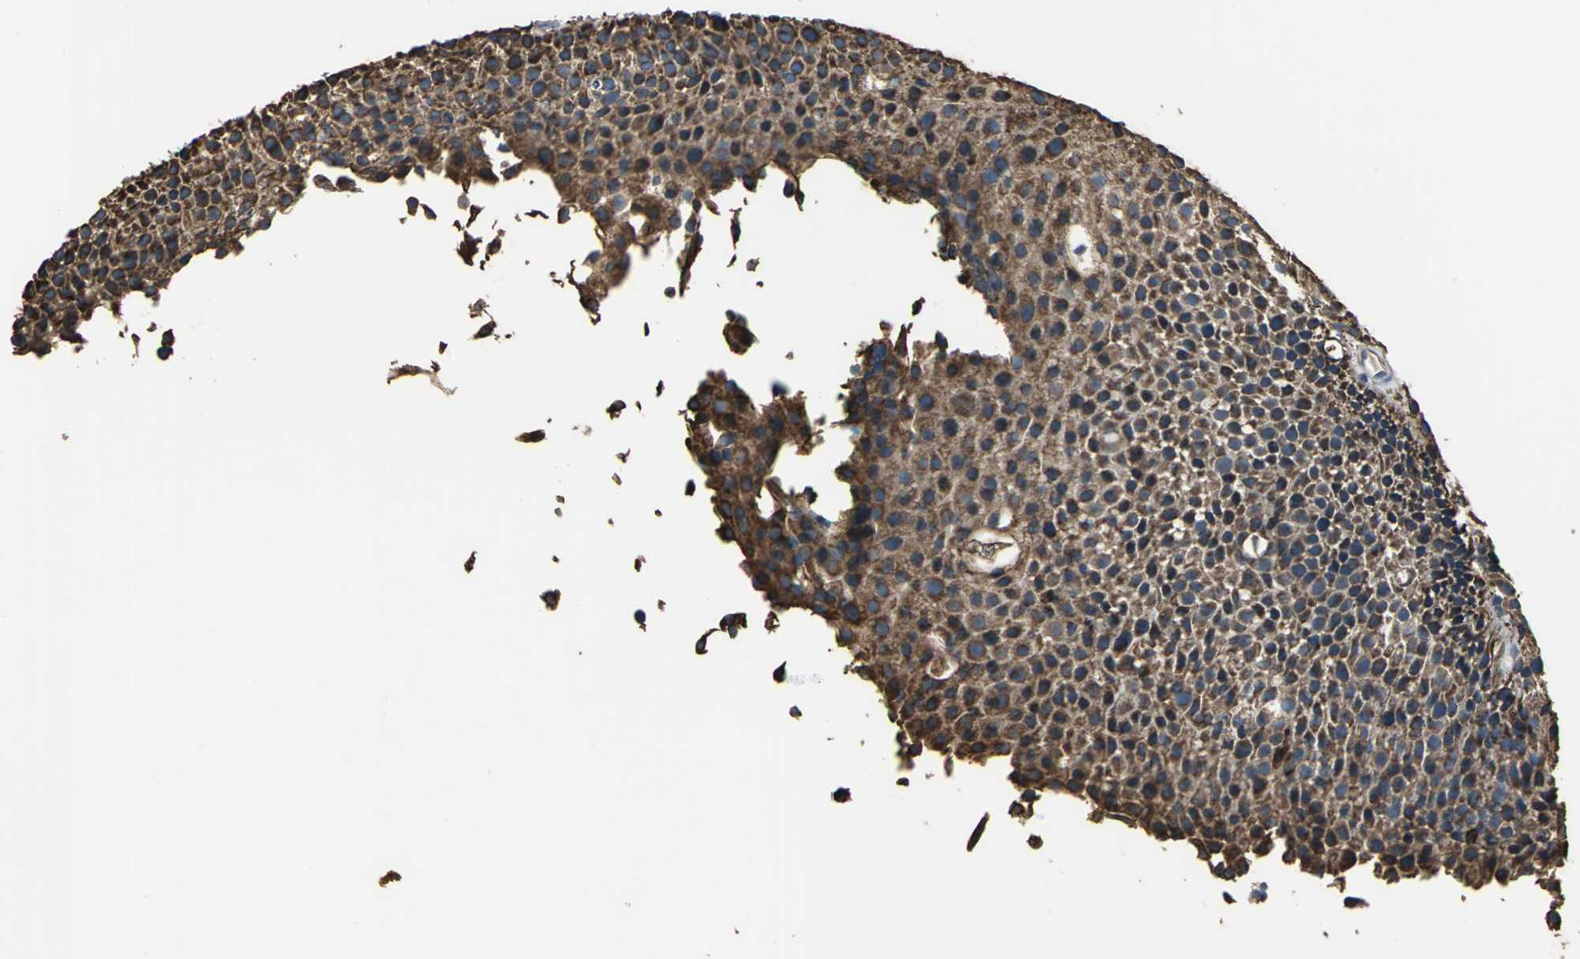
{"staining": {"intensity": "strong", "quantity": ">75%", "location": "cytoplasmic/membranous"}, "tissue": "urothelial cancer", "cell_type": "Tumor cells", "image_type": "cancer", "snomed": [{"axis": "morphology", "description": "Urothelial carcinoma, Low grade"}, {"axis": "topography", "description": "Urinary bladder"}], "caption": "Immunohistochemistry (IHC) image of neoplastic tissue: urothelial carcinoma (low-grade) stained using immunohistochemistry (IHC) shows high levels of strong protein expression localized specifically in the cytoplasmic/membranous of tumor cells, appearing as a cytoplasmic/membranous brown color.", "gene": "GPANK1", "patient": {"sex": "male", "age": 85}}